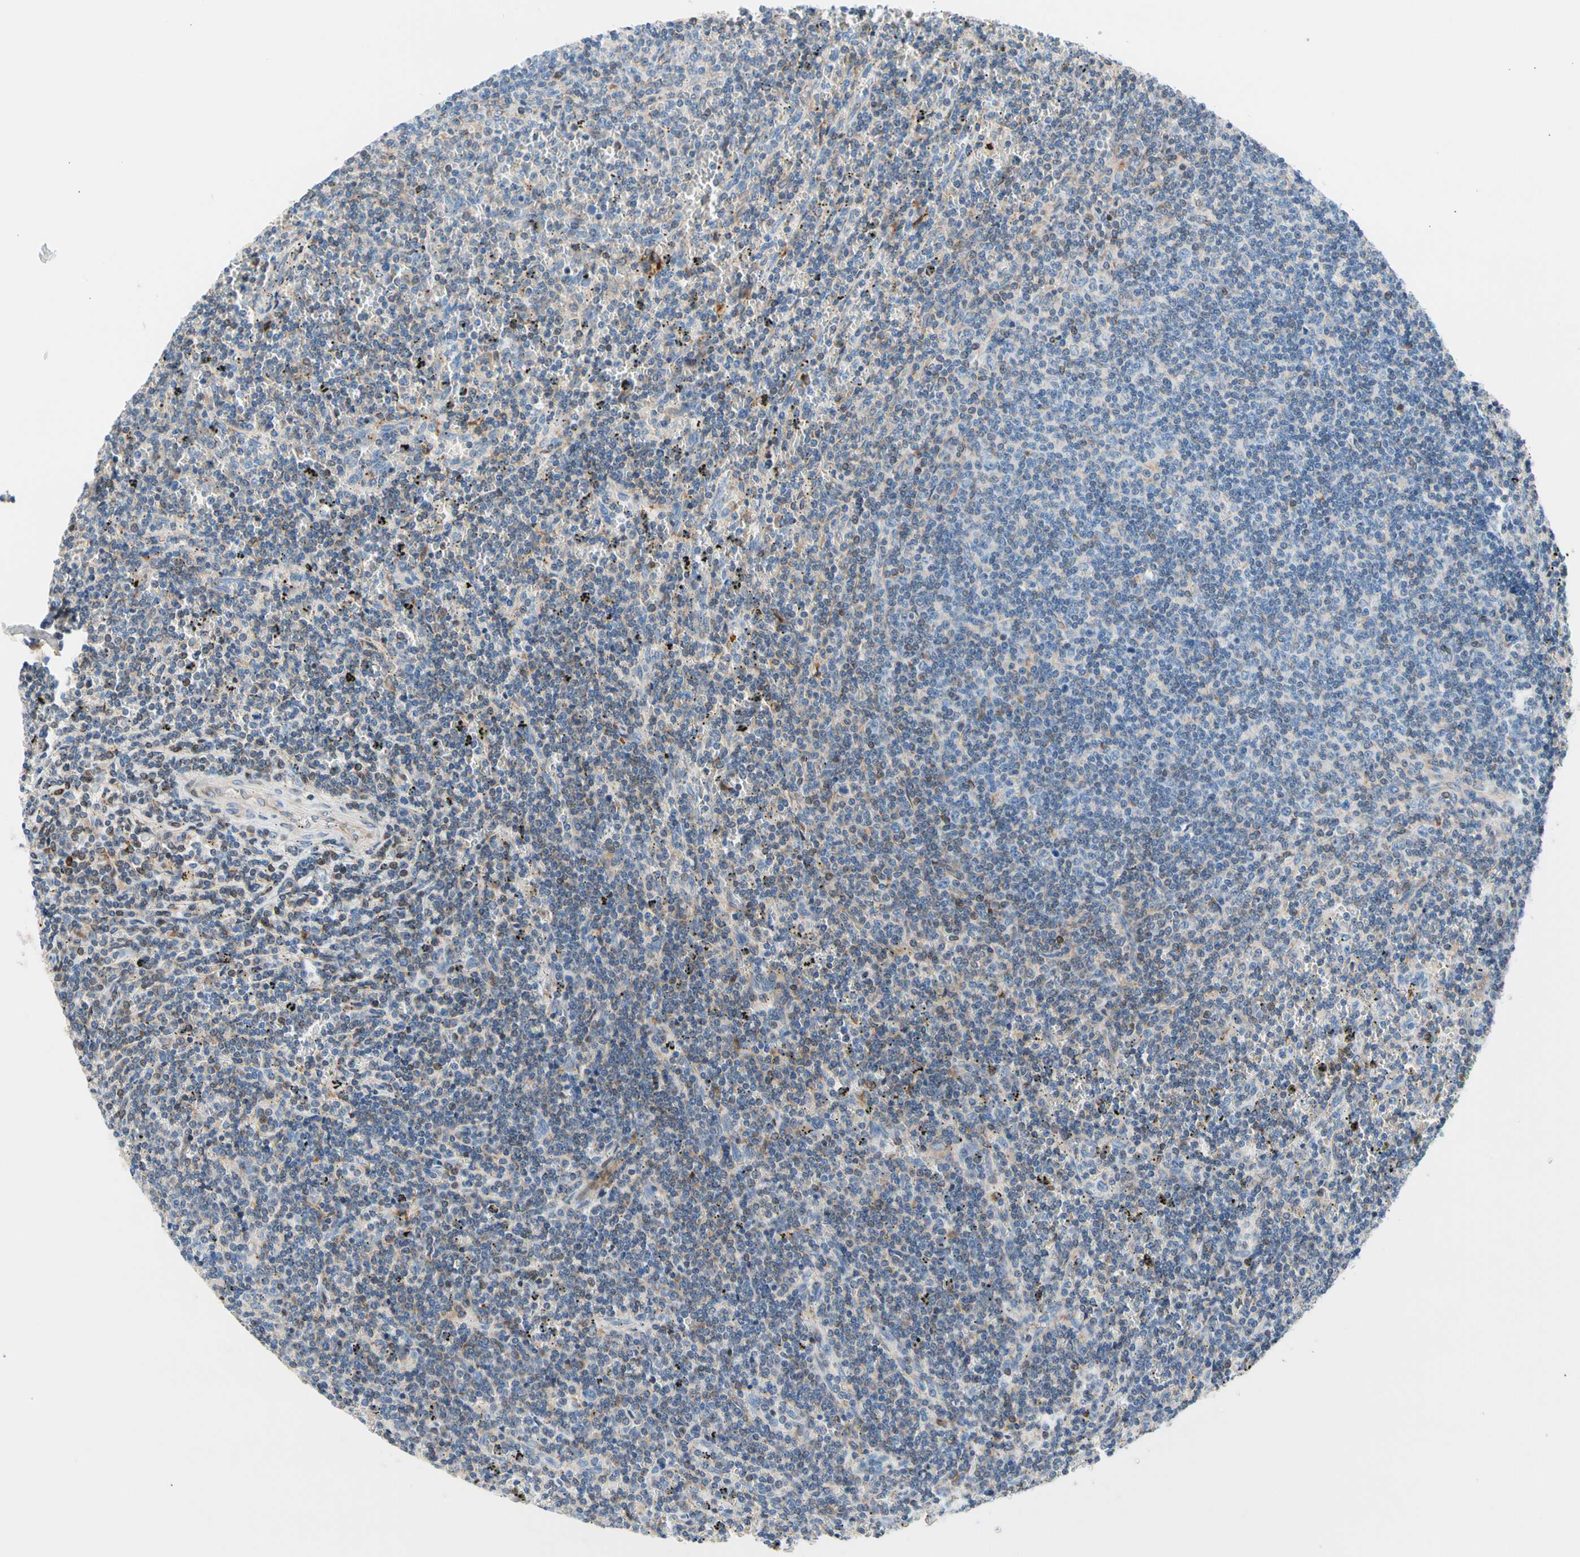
{"staining": {"intensity": "negative", "quantity": "none", "location": "none"}, "tissue": "lymphoma", "cell_type": "Tumor cells", "image_type": "cancer", "snomed": [{"axis": "morphology", "description": "Malignant lymphoma, non-Hodgkin's type, Low grade"}, {"axis": "topography", "description": "Spleen"}], "caption": "Tumor cells are negative for brown protein staining in low-grade malignant lymphoma, non-Hodgkin's type. (Stains: DAB (3,3'-diaminobenzidine) immunohistochemistry with hematoxylin counter stain, Microscopy: brightfield microscopy at high magnification).", "gene": "MAP3K3", "patient": {"sex": "female", "age": 50}}